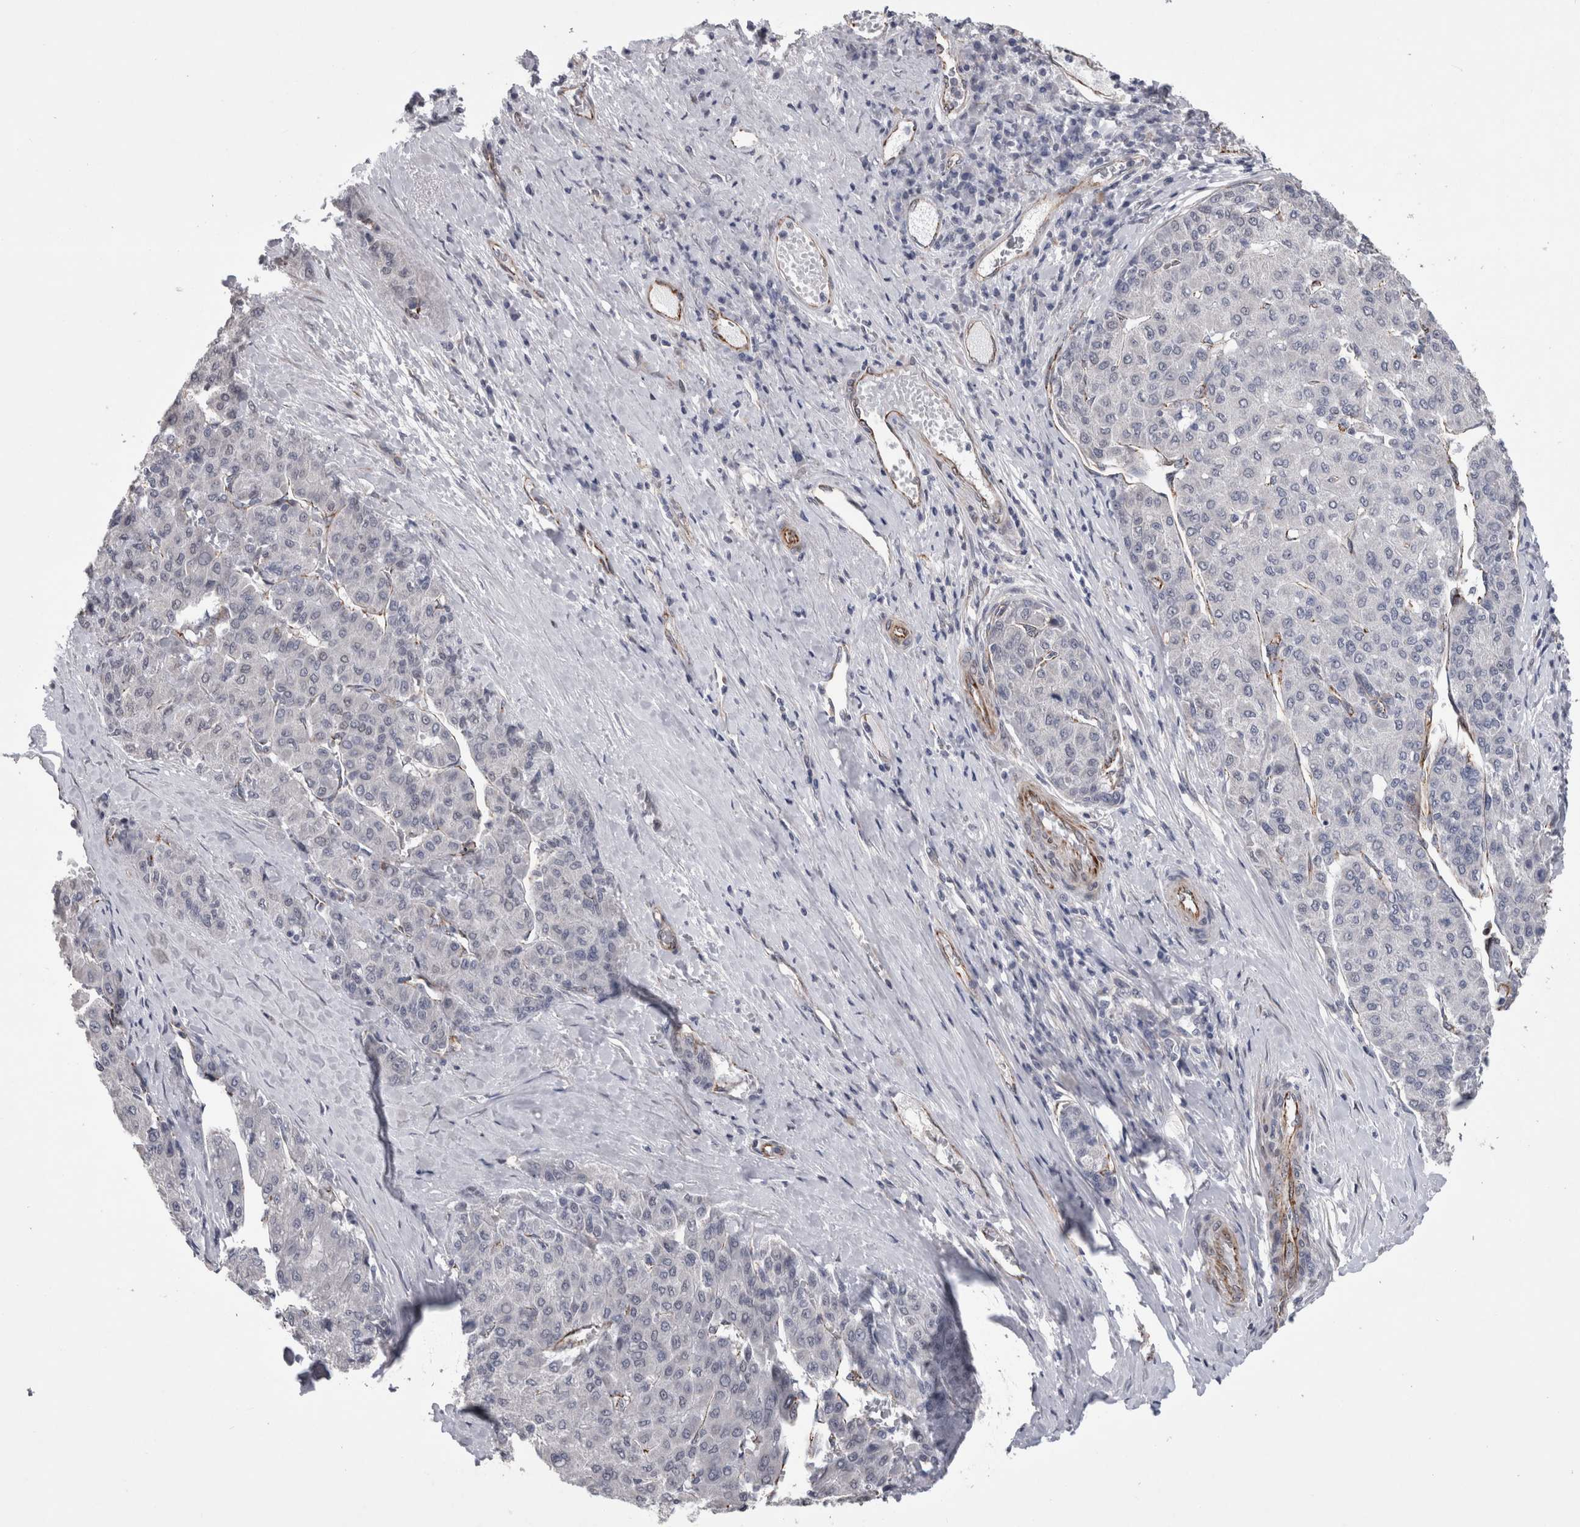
{"staining": {"intensity": "negative", "quantity": "none", "location": "none"}, "tissue": "liver cancer", "cell_type": "Tumor cells", "image_type": "cancer", "snomed": [{"axis": "morphology", "description": "Carcinoma, Hepatocellular, NOS"}, {"axis": "topography", "description": "Liver"}], "caption": "This micrograph is of liver cancer stained with immunohistochemistry (IHC) to label a protein in brown with the nuclei are counter-stained blue. There is no positivity in tumor cells.", "gene": "ACOT7", "patient": {"sex": "male", "age": 65}}